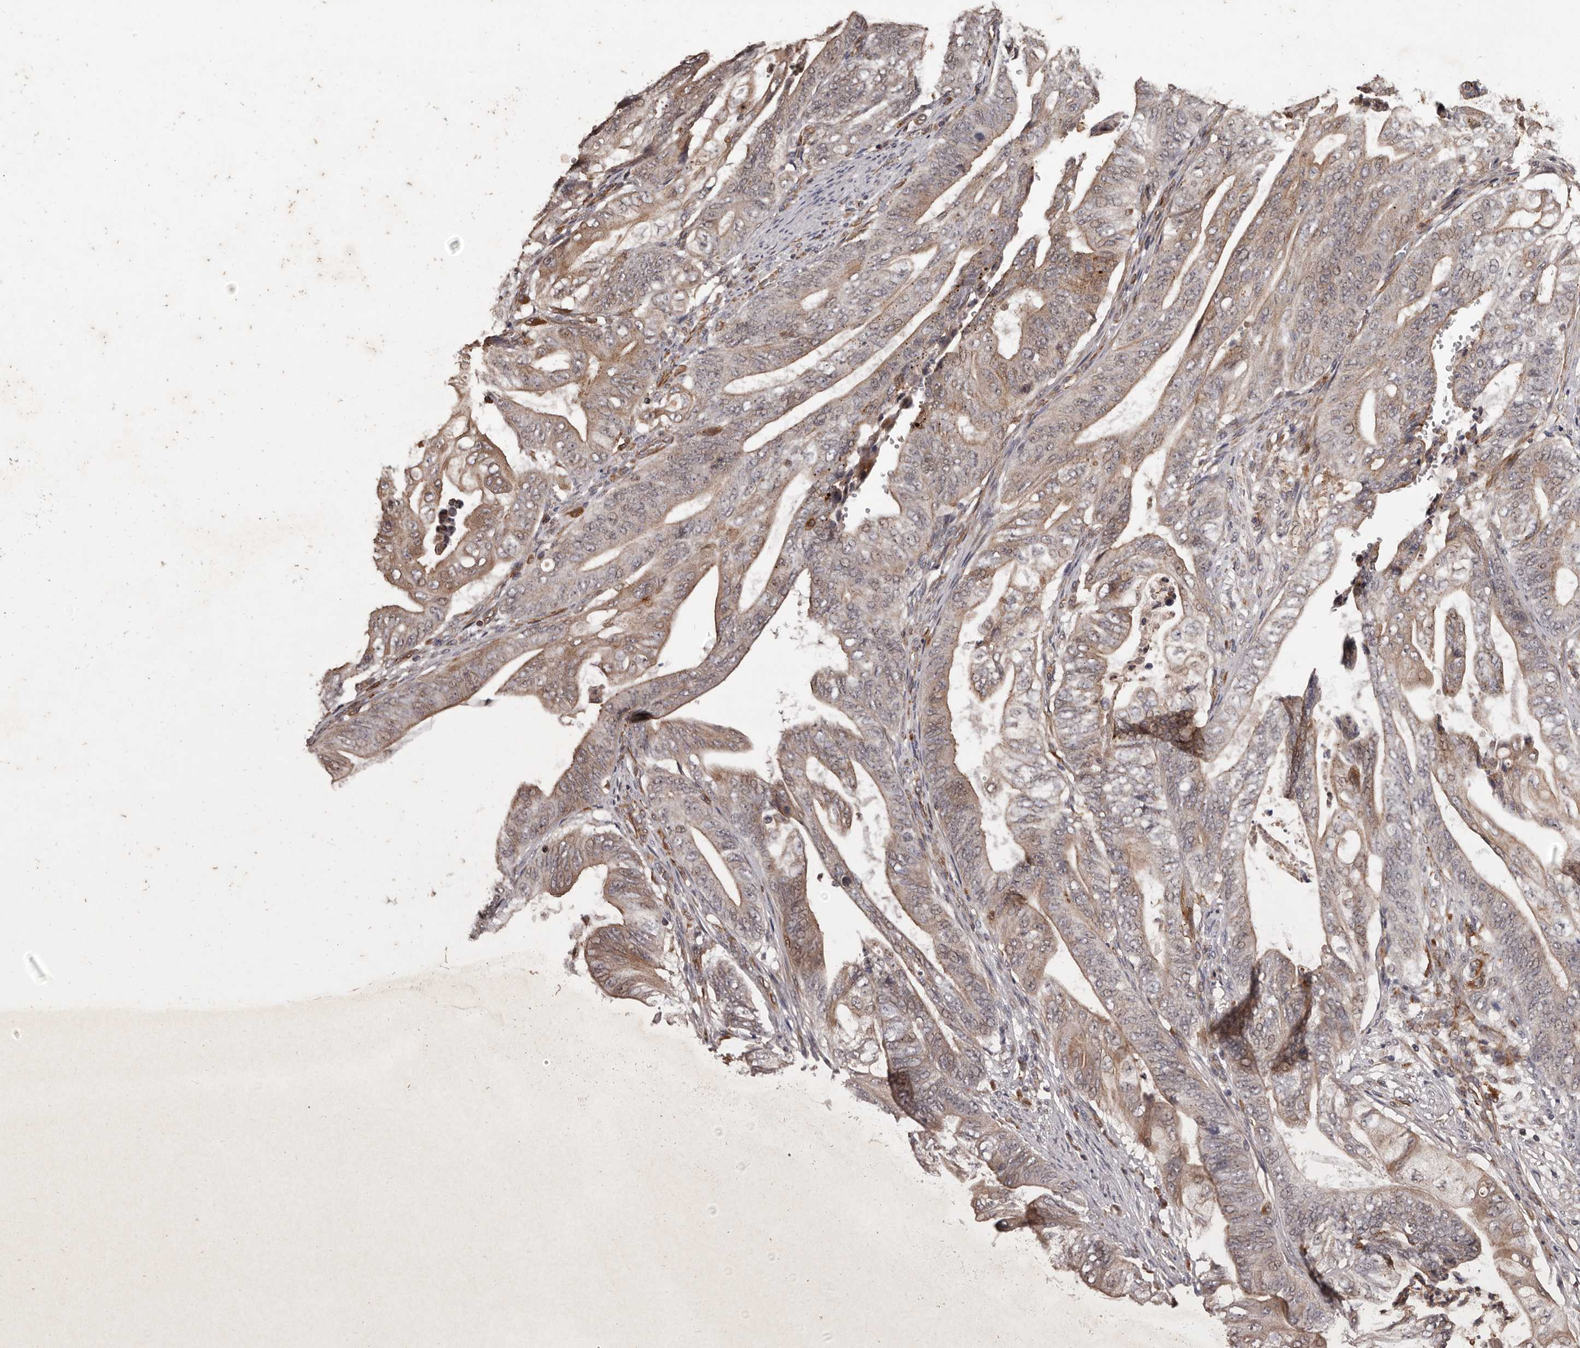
{"staining": {"intensity": "moderate", "quantity": ">75%", "location": "cytoplasmic/membranous"}, "tissue": "stomach cancer", "cell_type": "Tumor cells", "image_type": "cancer", "snomed": [{"axis": "morphology", "description": "Adenocarcinoma, NOS"}, {"axis": "topography", "description": "Stomach"}], "caption": "Stomach adenocarcinoma was stained to show a protein in brown. There is medium levels of moderate cytoplasmic/membranous staining in approximately >75% of tumor cells.", "gene": "BRAT1", "patient": {"sex": "female", "age": 73}}